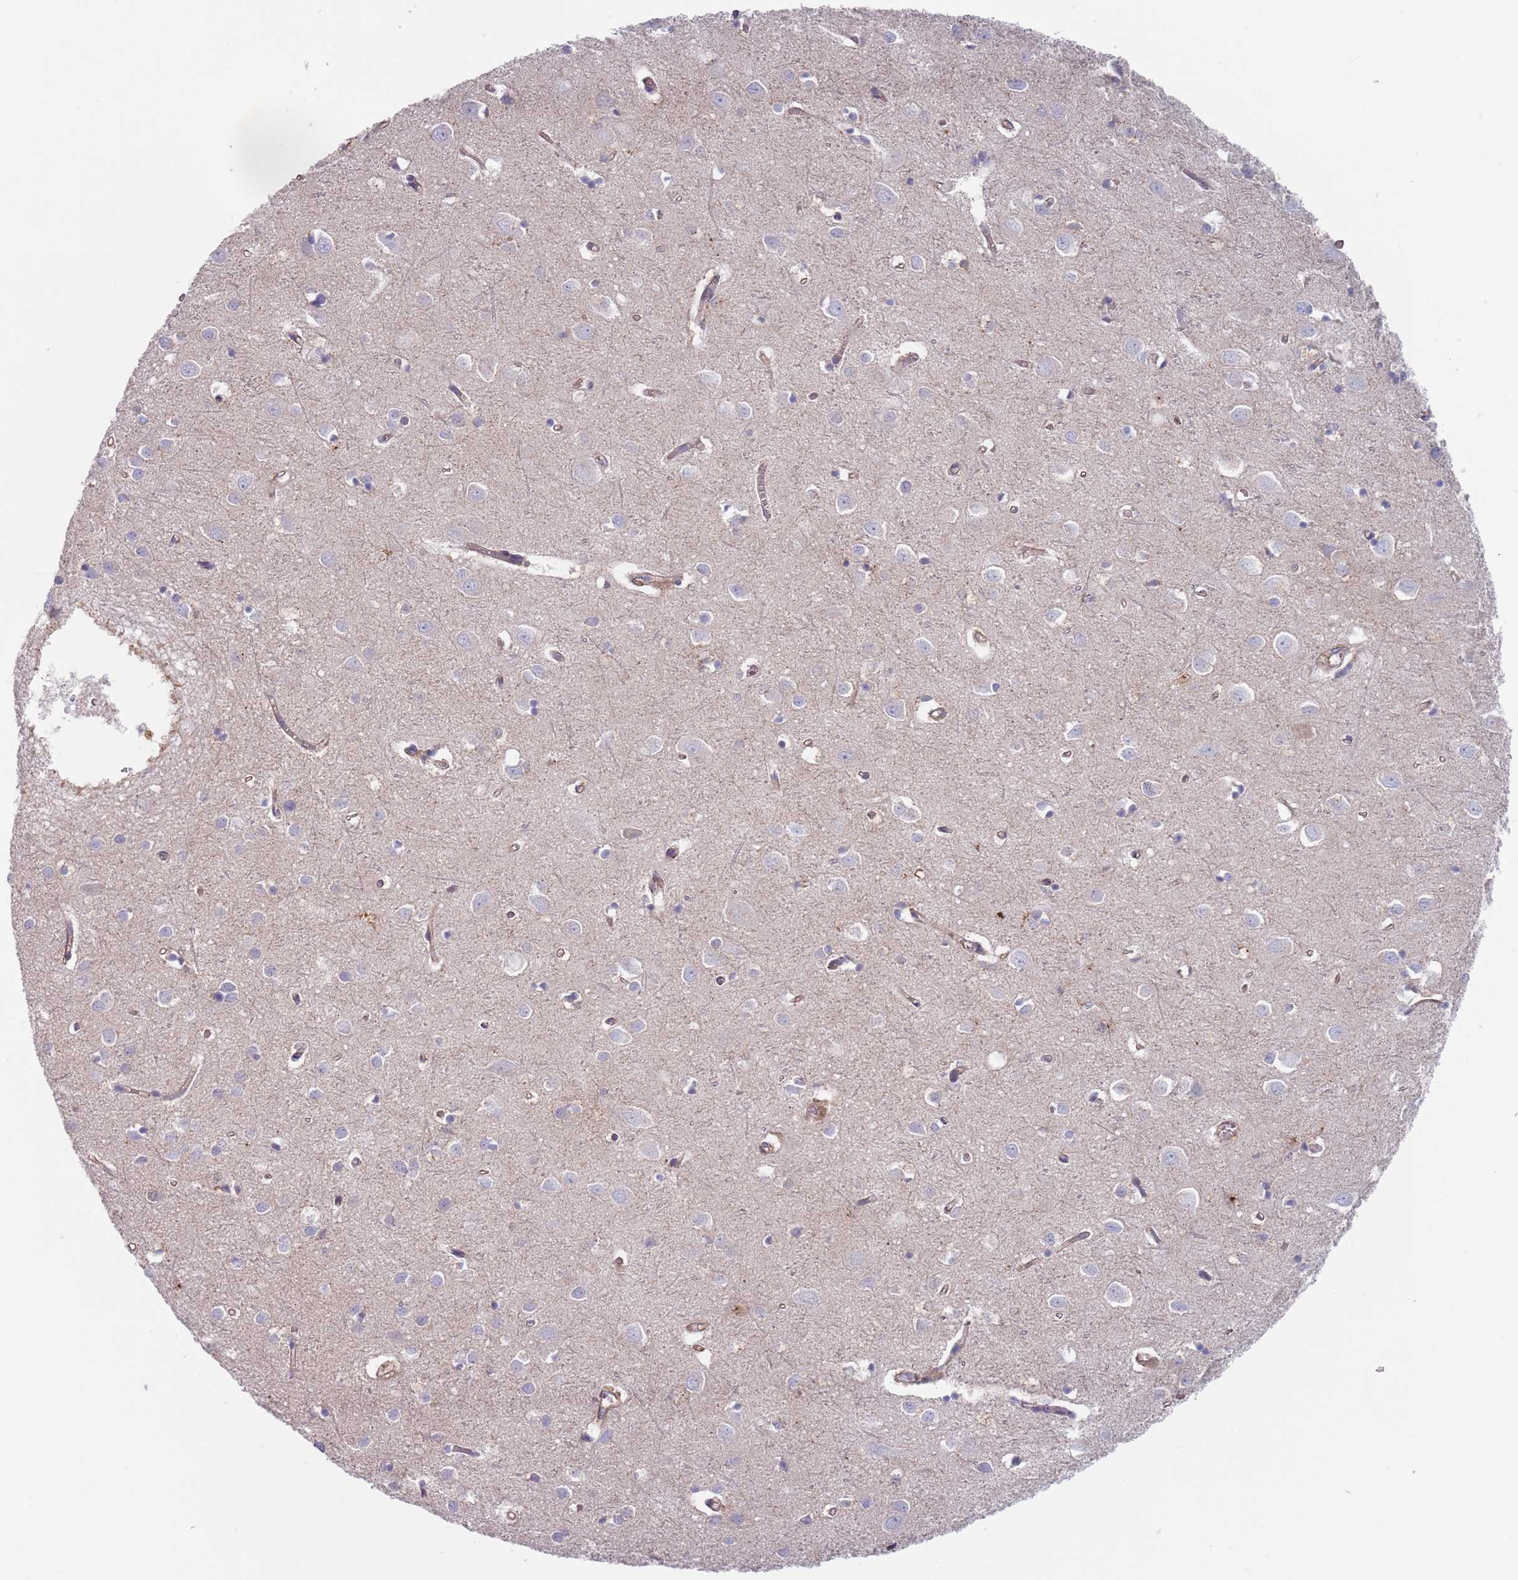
{"staining": {"intensity": "weak", "quantity": ">75%", "location": "cytoplasmic/membranous"}, "tissue": "cerebral cortex", "cell_type": "Endothelial cells", "image_type": "normal", "snomed": [{"axis": "morphology", "description": "Normal tissue, NOS"}, {"axis": "topography", "description": "Cerebral cortex"}], "caption": "A low amount of weak cytoplasmic/membranous positivity is identified in approximately >75% of endothelial cells in benign cerebral cortex. The staining was performed using DAB (3,3'-diaminobenzidine), with brown indicating positive protein expression. Nuclei are stained blue with hematoxylin.", "gene": "APPL2", "patient": {"sex": "female", "age": 64}}